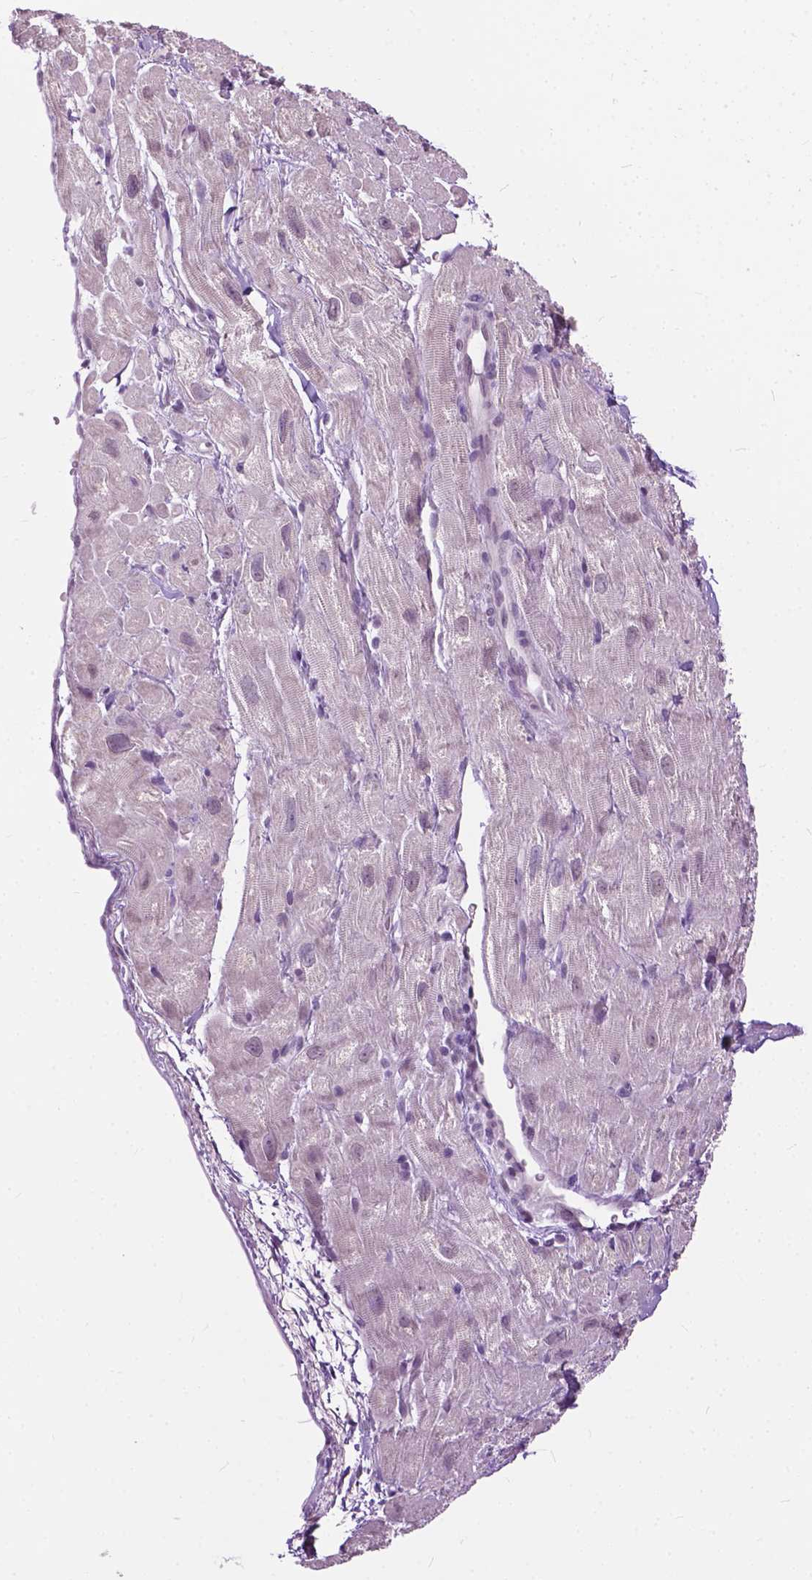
{"staining": {"intensity": "negative", "quantity": "none", "location": "none"}, "tissue": "heart muscle", "cell_type": "Cardiomyocytes", "image_type": "normal", "snomed": [{"axis": "morphology", "description": "Normal tissue, NOS"}, {"axis": "topography", "description": "Heart"}], "caption": "Immunohistochemical staining of benign human heart muscle reveals no significant staining in cardiomyocytes. Nuclei are stained in blue.", "gene": "GPR37L1", "patient": {"sex": "female", "age": 62}}